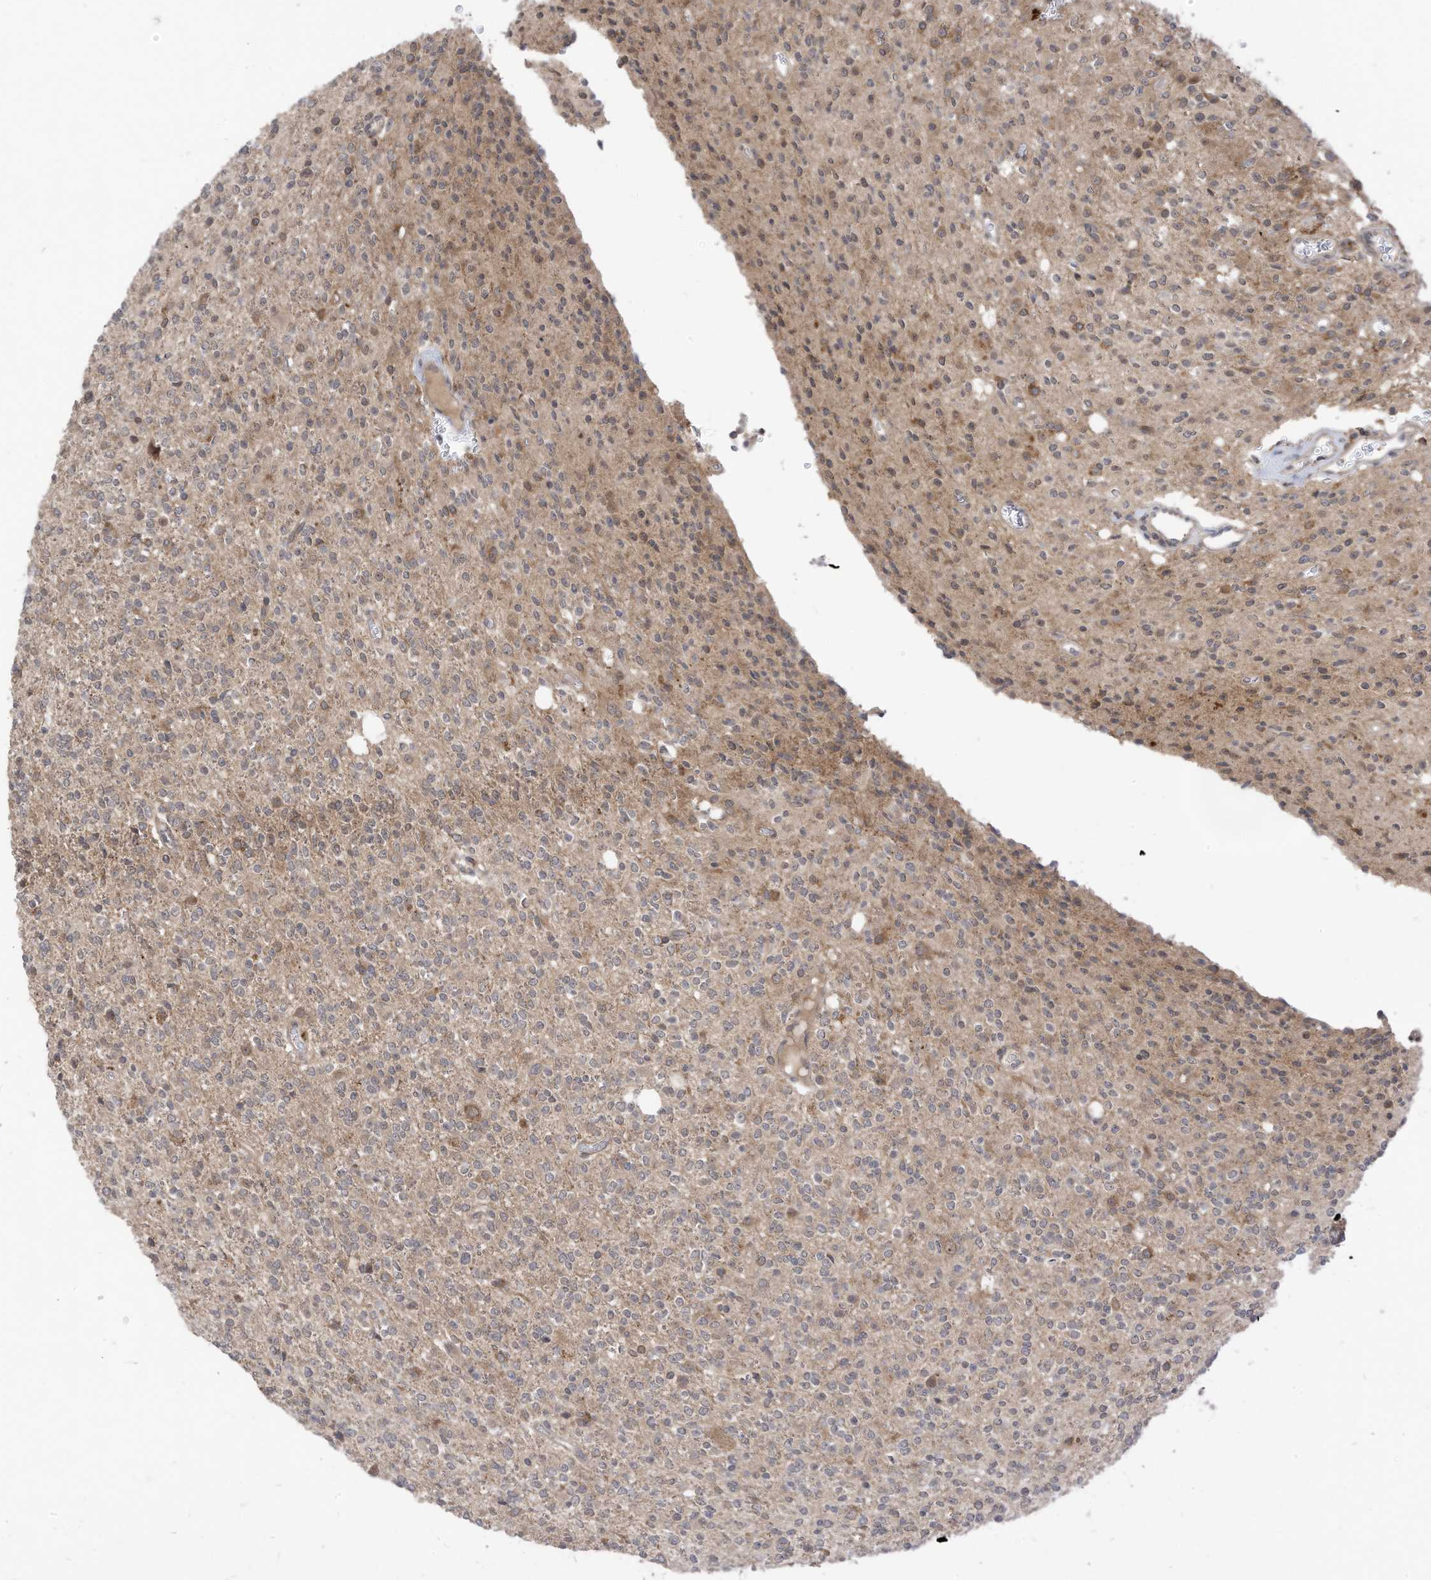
{"staining": {"intensity": "moderate", "quantity": "<25%", "location": "cytoplasmic/membranous"}, "tissue": "glioma", "cell_type": "Tumor cells", "image_type": "cancer", "snomed": [{"axis": "morphology", "description": "Glioma, malignant, High grade"}, {"axis": "topography", "description": "Brain"}], "caption": "High-grade glioma (malignant) stained for a protein exhibits moderate cytoplasmic/membranous positivity in tumor cells.", "gene": "CNKSR1", "patient": {"sex": "male", "age": 34}}